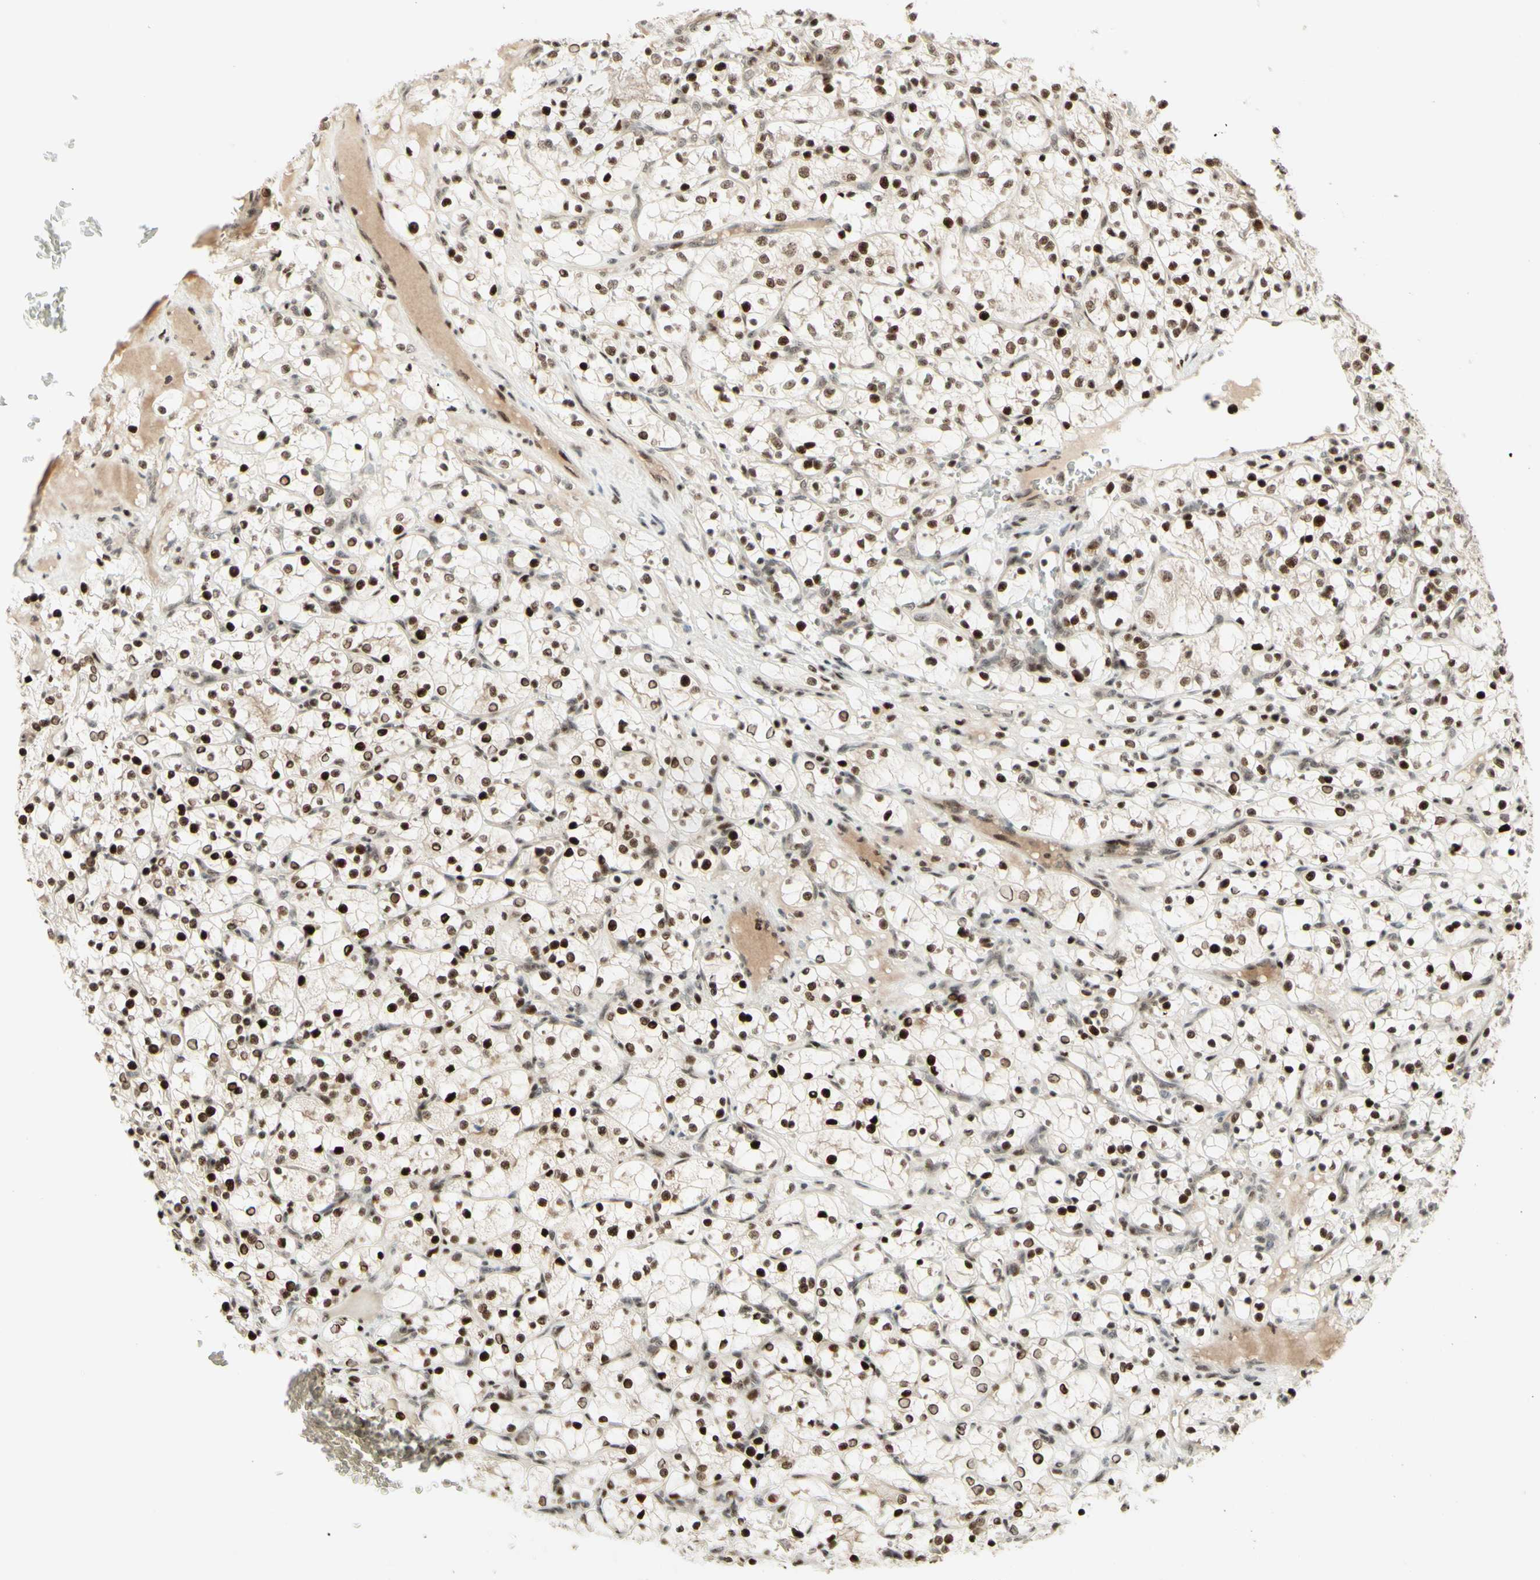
{"staining": {"intensity": "strong", "quantity": "25%-75%", "location": "cytoplasmic/membranous,nuclear"}, "tissue": "renal cancer", "cell_type": "Tumor cells", "image_type": "cancer", "snomed": [{"axis": "morphology", "description": "Adenocarcinoma, NOS"}, {"axis": "topography", "description": "Kidney"}], "caption": "Protein expression by immunohistochemistry demonstrates strong cytoplasmic/membranous and nuclear expression in approximately 25%-75% of tumor cells in renal adenocarcinoma. (DAB IHC, brown staining for protein, blue staining for nuclei).", "gene": "CDKL5", "patient": {"sex": "female", "age": 69}}